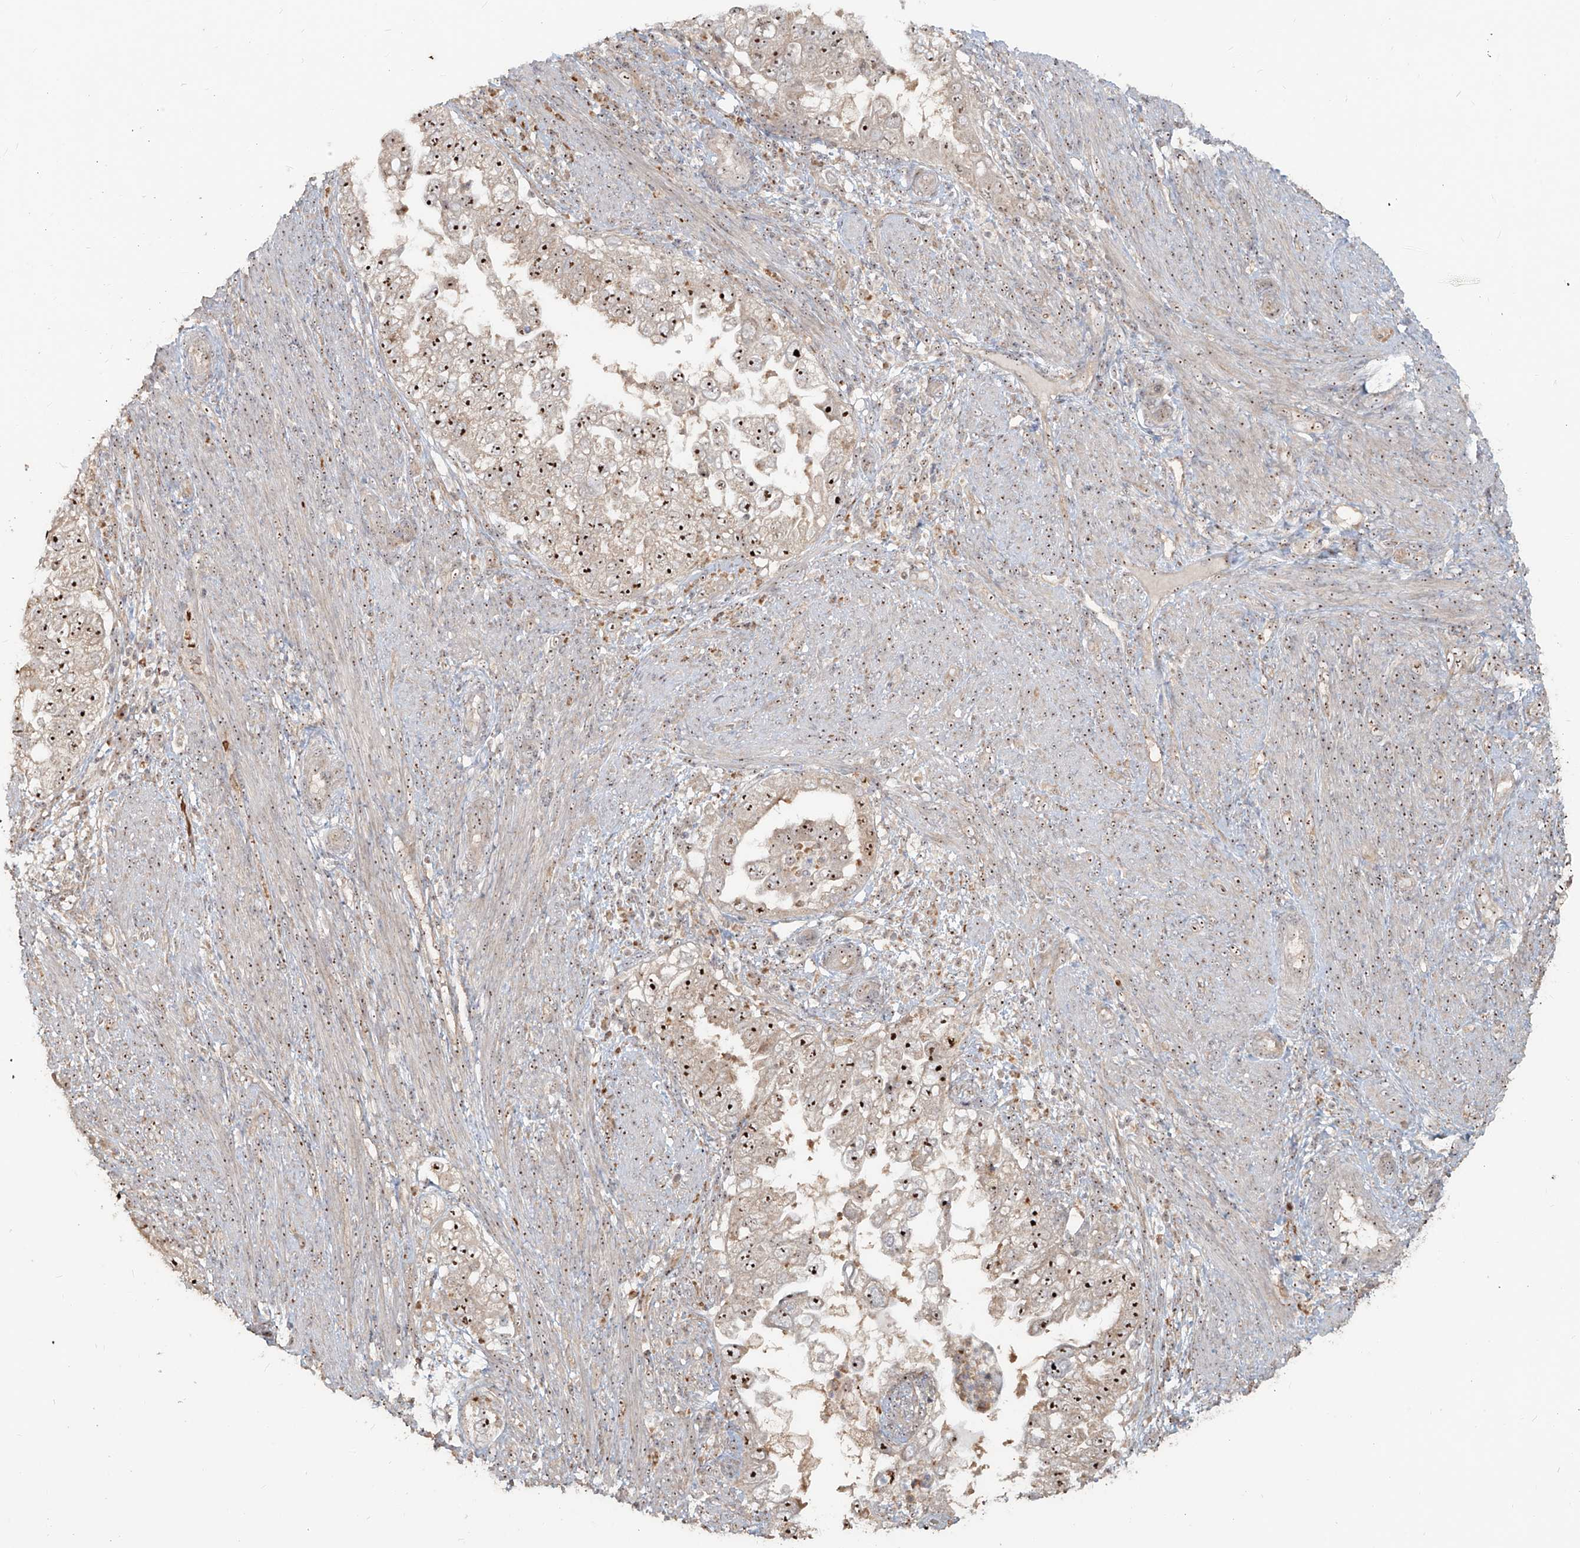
{"staining": {"intensity": "strong", "quantity": ">75%", "location": "nuclear"}, "tissue": "endometrial cancer", "cell_type": "Tumor cells", "image_type": "cancer", "snomed": [{"axis": "morphology", "description": "Adenocarcinoma, NOS"}, {"axis": "topography", "description": "Endometrium"}], "caption": "Brown immunohistochemical staining in human endometrial cancer displays strong nuclear positivity in about >75% of tumor cells.", "gene": "BYSL", "patient": {"sex": "female", "age": 85}}